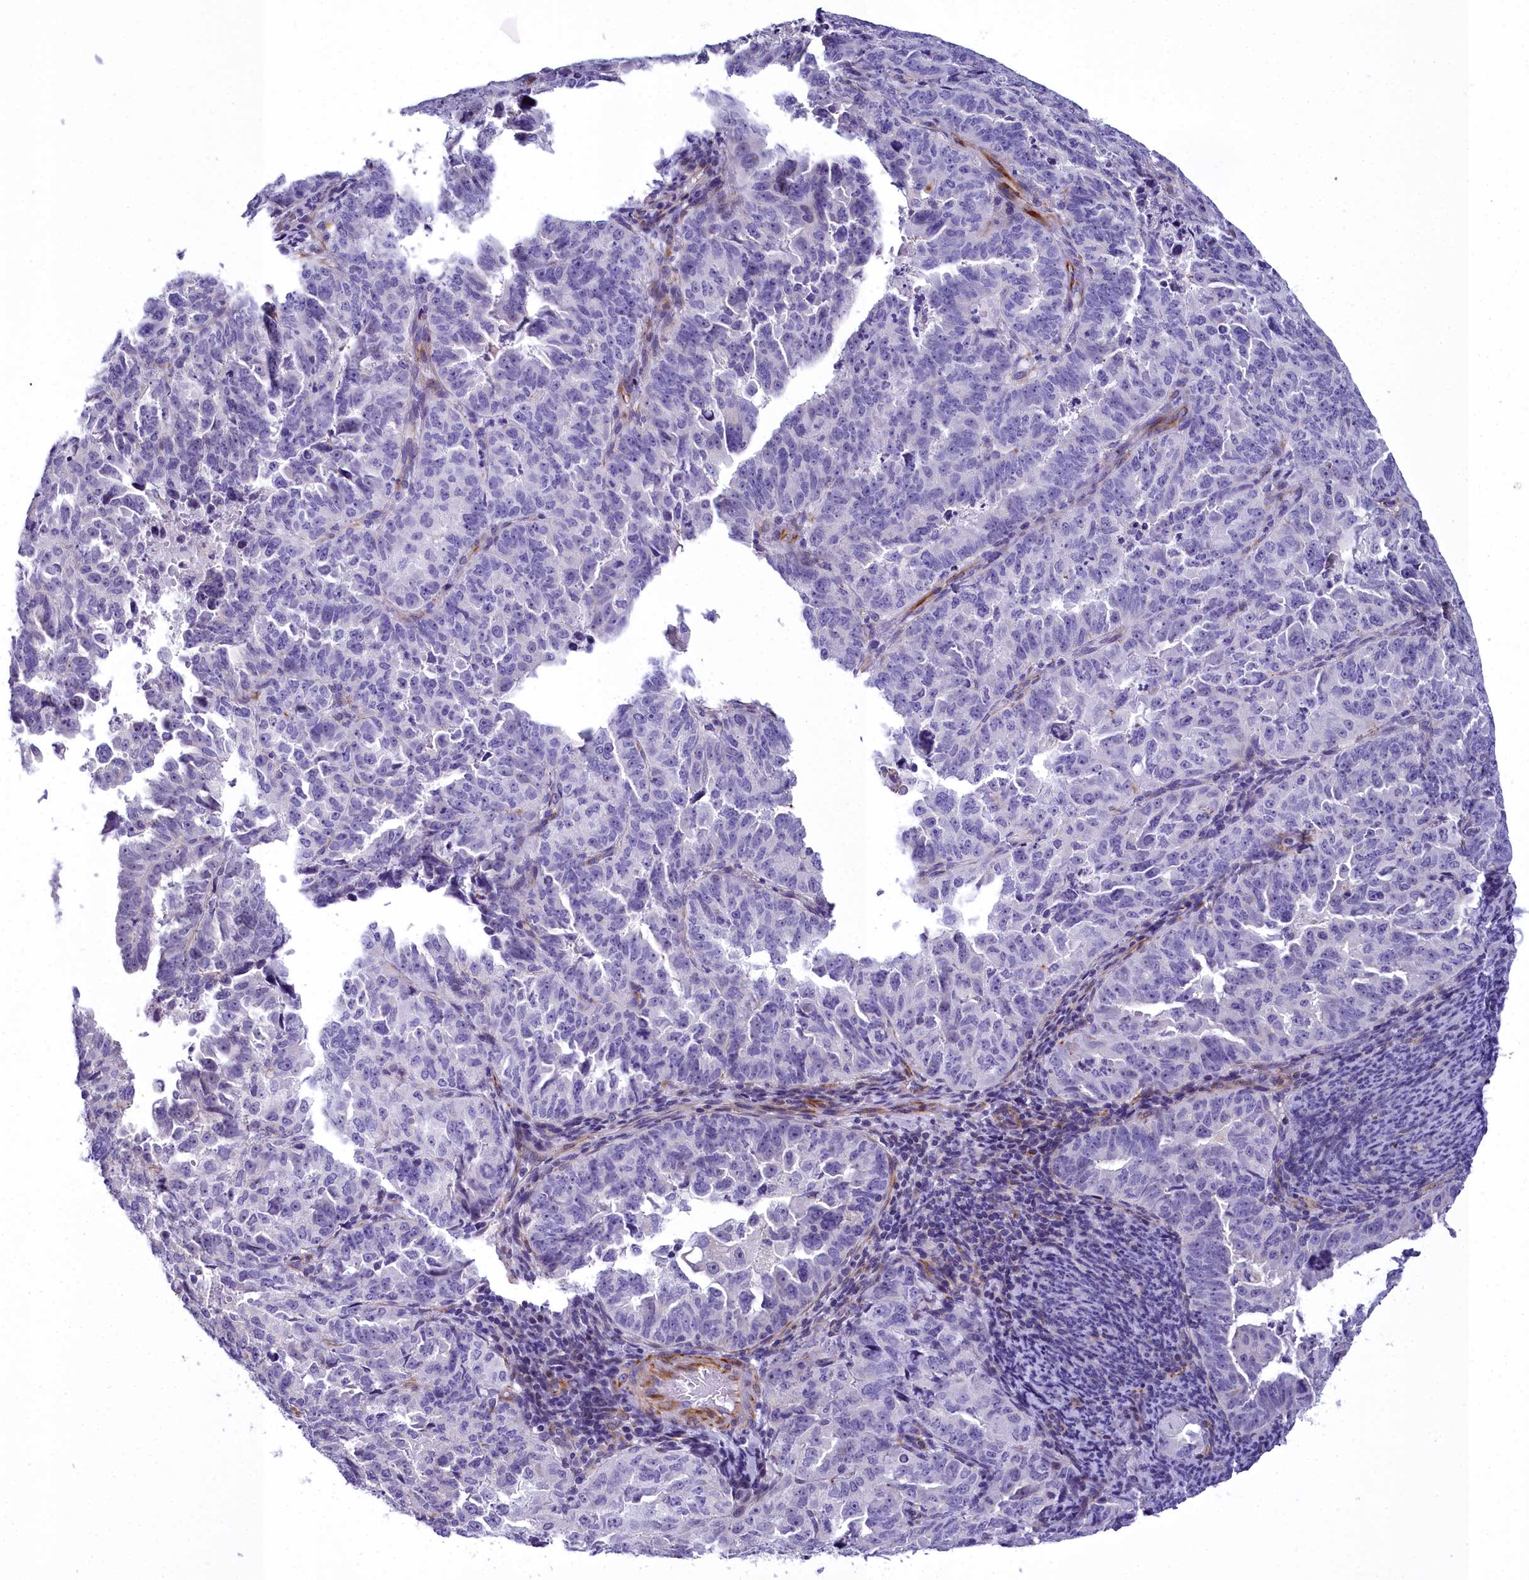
{"staining": {"intensity": "negative", "quantity": "none", "location": "none"}, "tissue": "endometrial cancer", "cell_type": "Tumor cells", "image_type": "cancer", "snomed": [{"axis": "morphology", "description": "Adenocarcinoma, NOS"}, {"axis": "topography", "description": "Endometrium"}], "caption": "Immunohistochemistry (IHC) photomicrograph of neoplastic tissue: human endometrial cancer (adenocarcinoma) stained with DAB demonstrates no significant protein expression in tumor cells.", "gene": "TIMM22", "patient": {"sex": "female", "age": 65}}